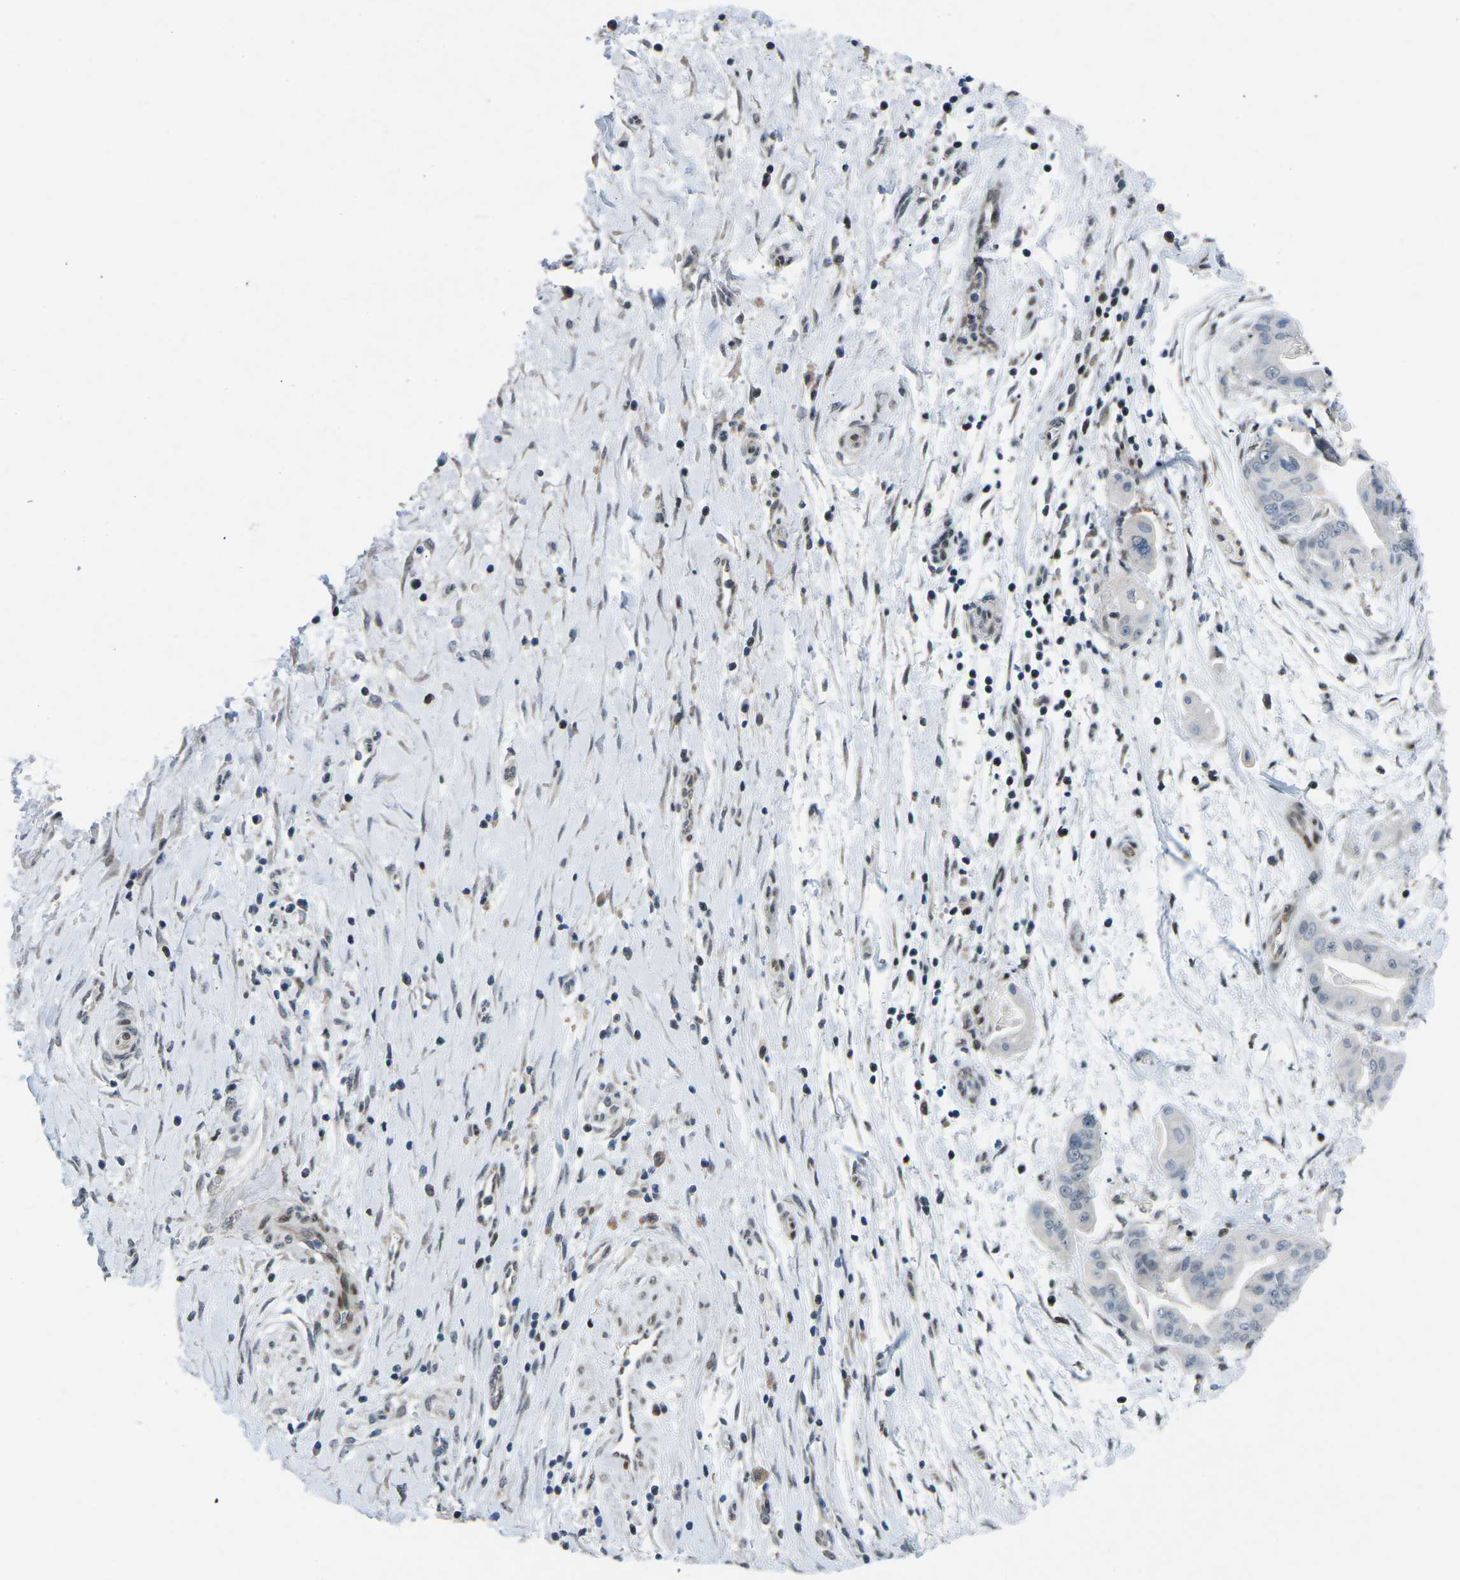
{"staining": {"intensity": "negative", "quantity": "none", "location": "none"}, "tissue": "pancreatic cancer", "cell_type": "Tumor cells", "image_type": "cancer", "snomed": [{"axis": "morphology", "description": "Adenocarcinoma, NOS"}, {"axis": "topography", "description": "Pancreas"}], "caption": "An immunohistochemistry (IHC) image of pancreatic cancer is shown. There is no staining in tumor cells of pancreatic cancer.", "gene": "MBNL1", "patient": {"sex": "female", "age": 75}}